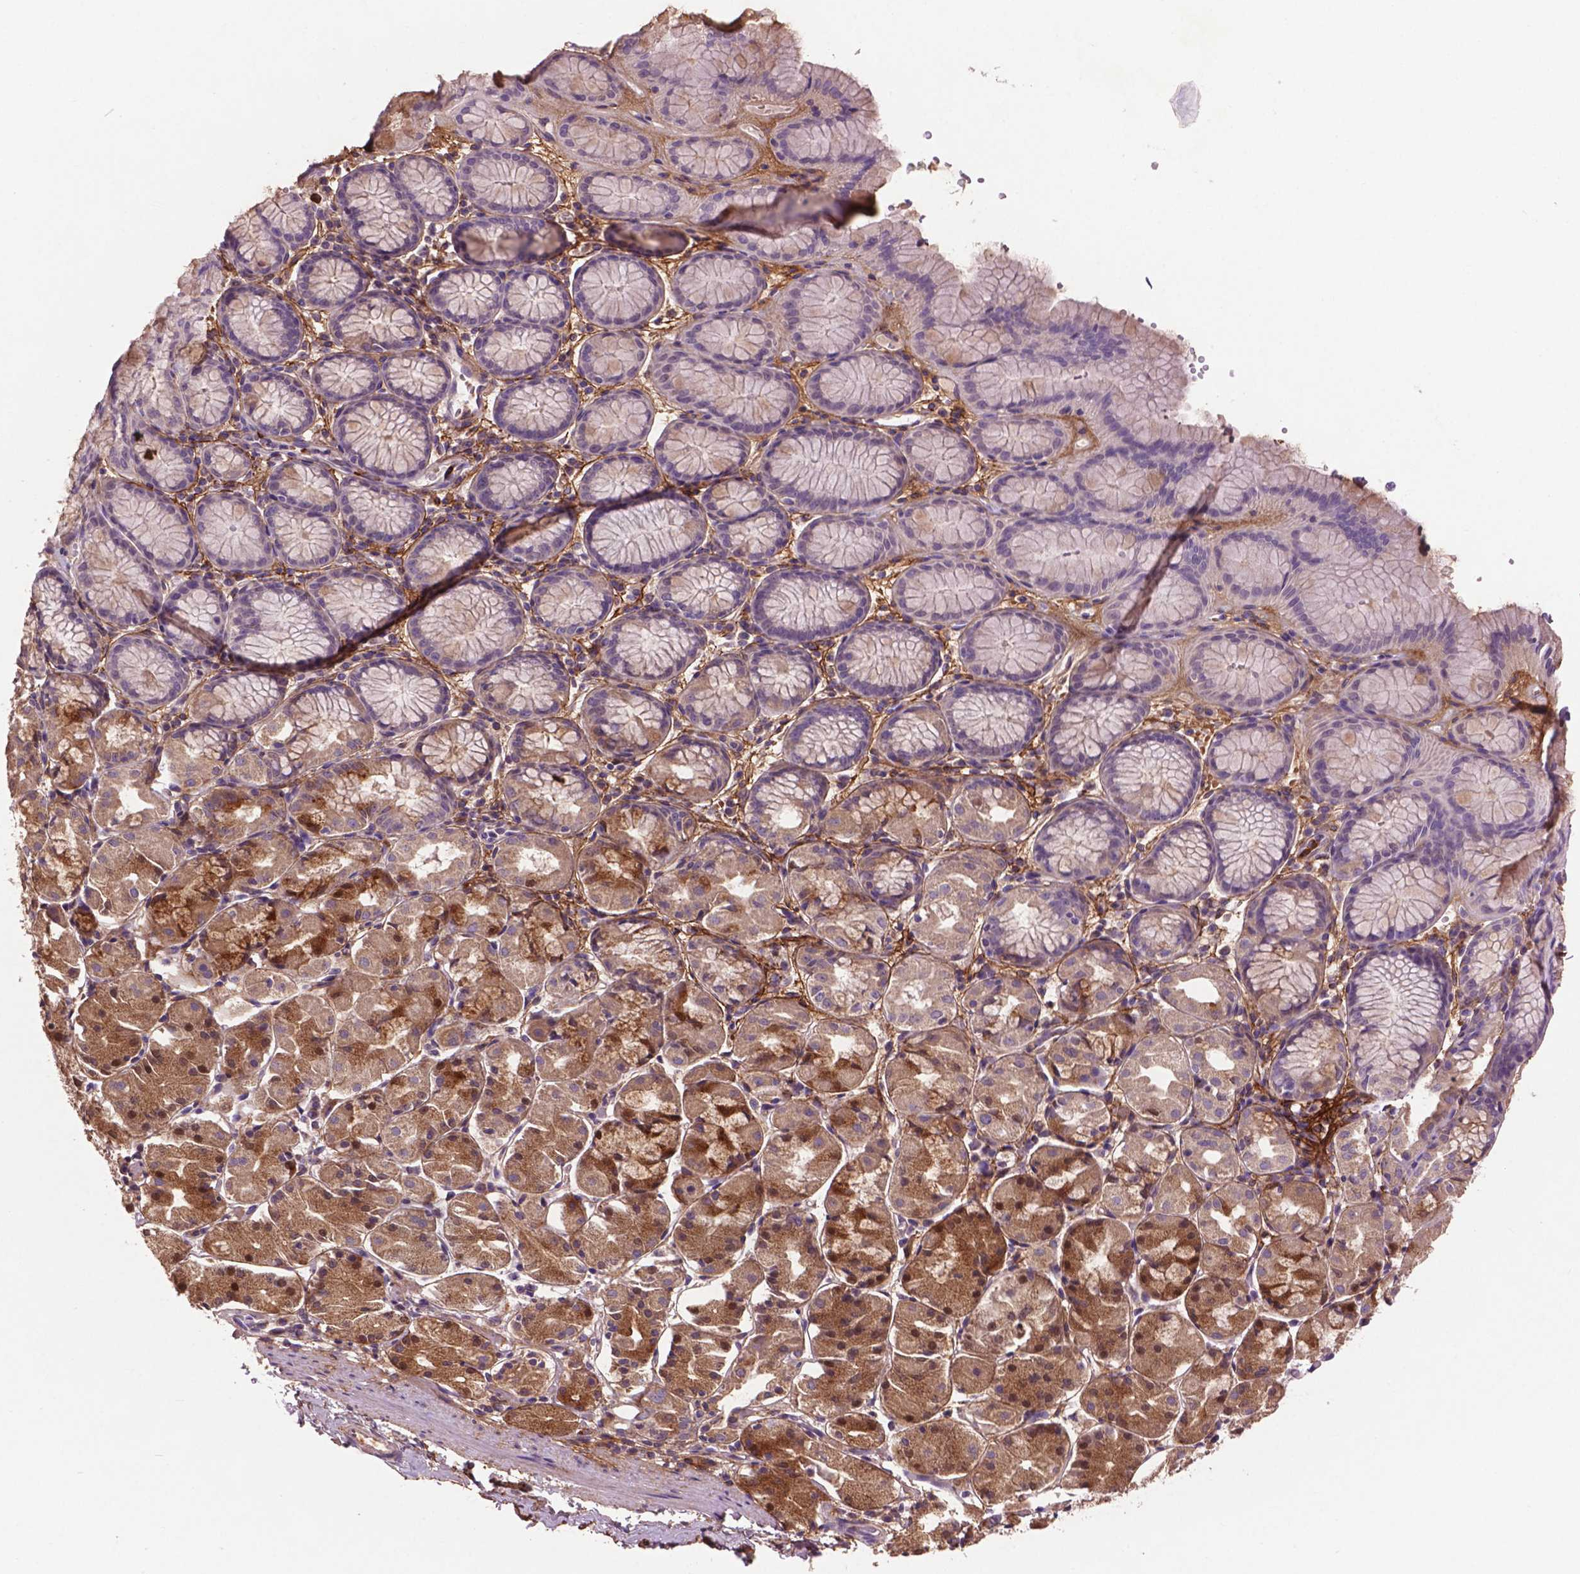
{"staining": {"intensity": "moderate", "quantity": "25%-75%", "location": "cytoplasmic/membranous"}, "tissue": "stomach", "cell_type": "Glandular cells", "image_type": "normal", "snomed": [{"axis": "morphology", "description": "Normal tissue, NOS"}, {"axis": "topography", "description": "Stomach, upper"}], "caption": "Protein analysis of benign stomach shows moderate cytoplasmic/membranous expression in about 25%-75% of glandular cells.", "gene": "LRRC3C", "patient": {"sex": "male", "age": 47}}